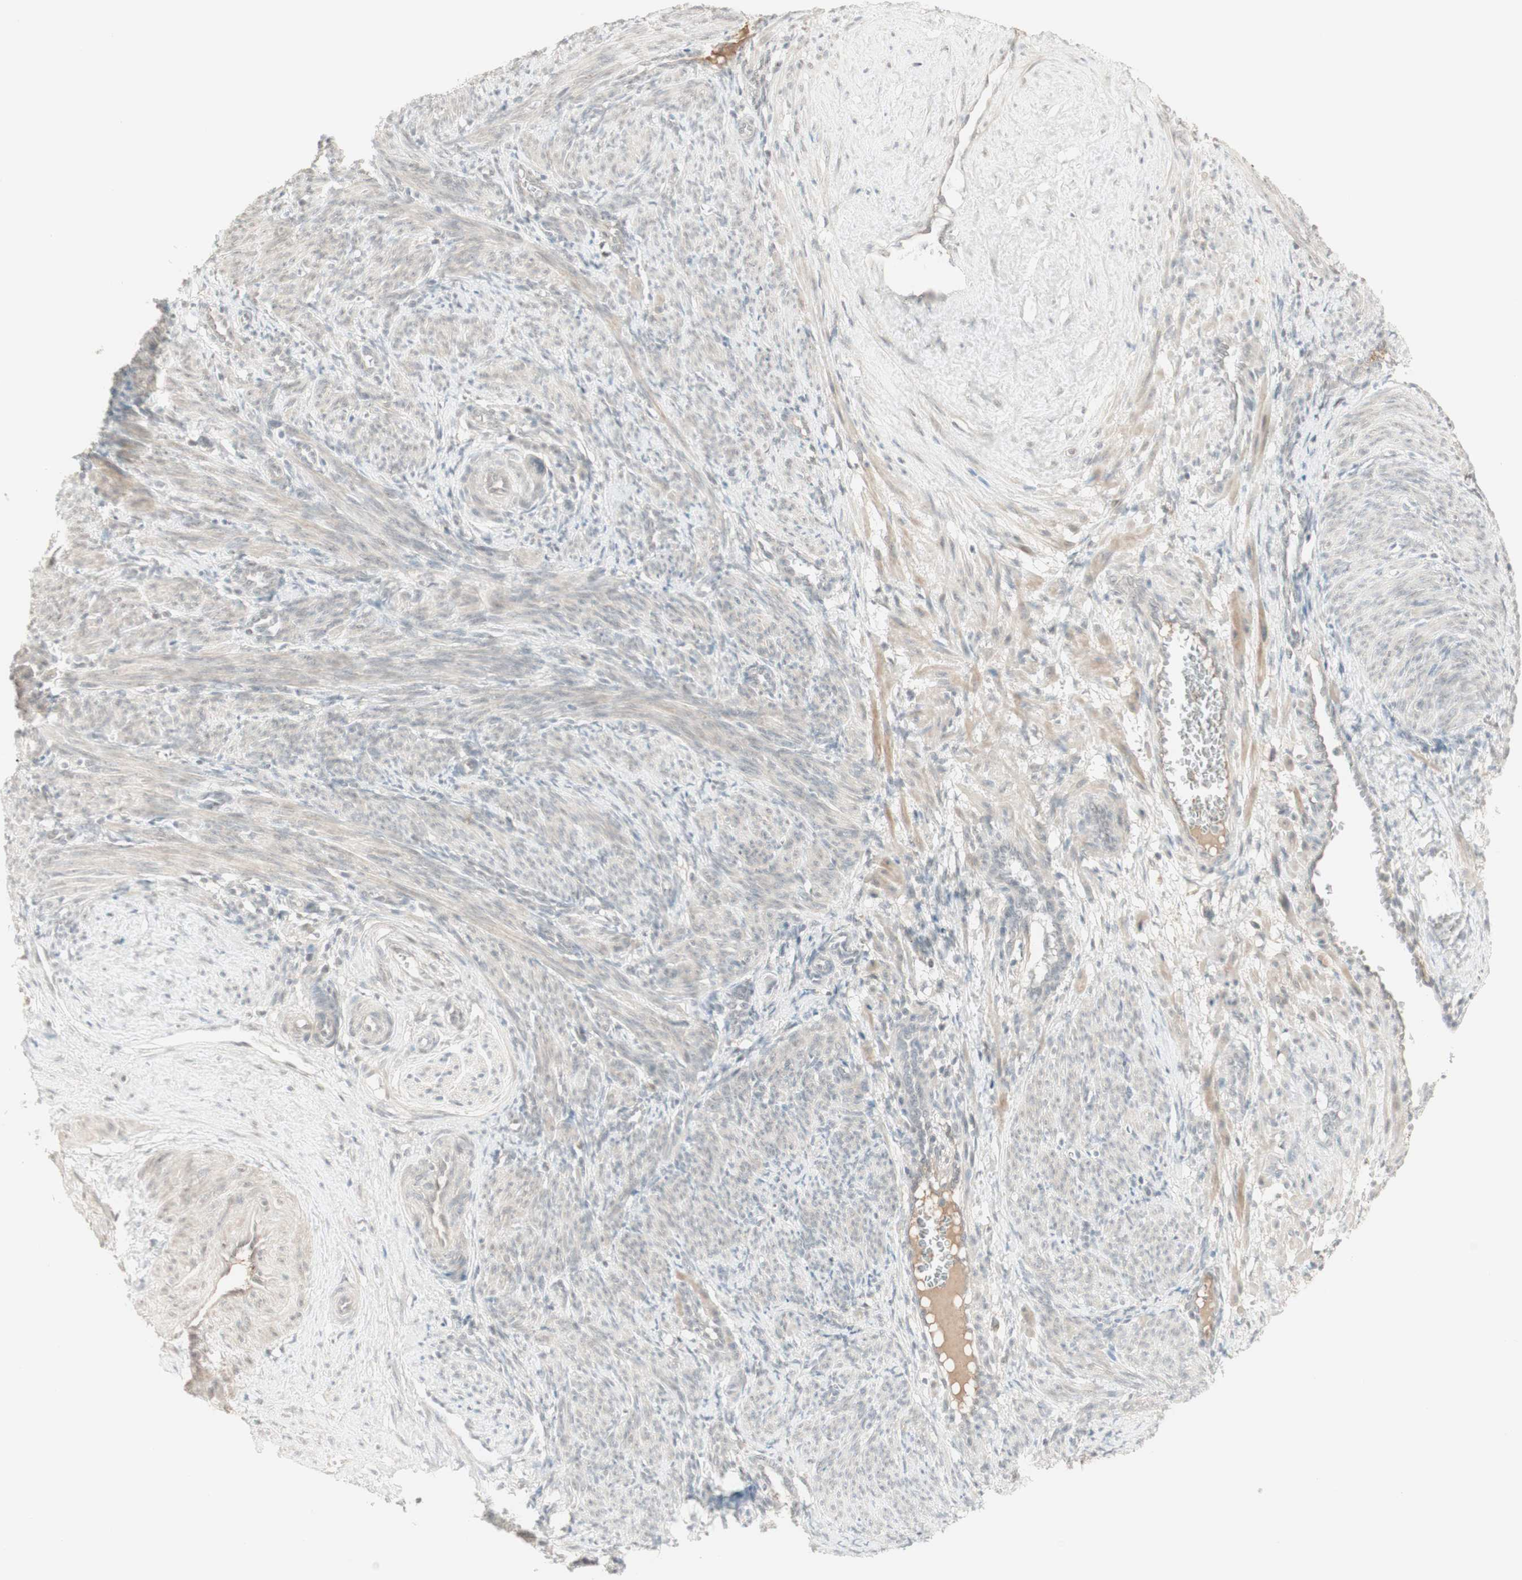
{"staining": {"intensity": "weak", "quantity": ">75%", "location": "cytoplasmic/membranous"}, "tissue": "smooth muscle", "cell_type": "Smooth muscle cells", "image_type": "normal", "snomed": [{"axis": "morphology", "description": "Normal tissue, NOS"}, {"axis": "topography", "description": "Endometrium"}], "caption": "Weak cytoplasmic/membranous staining for a protein is present in approximately >75% of smooth muscle cells of unremarkable smooth muscle using immunohistochemistry.", "gene": "PLCD4", "patient": {"sex": "female", "age": 33}}